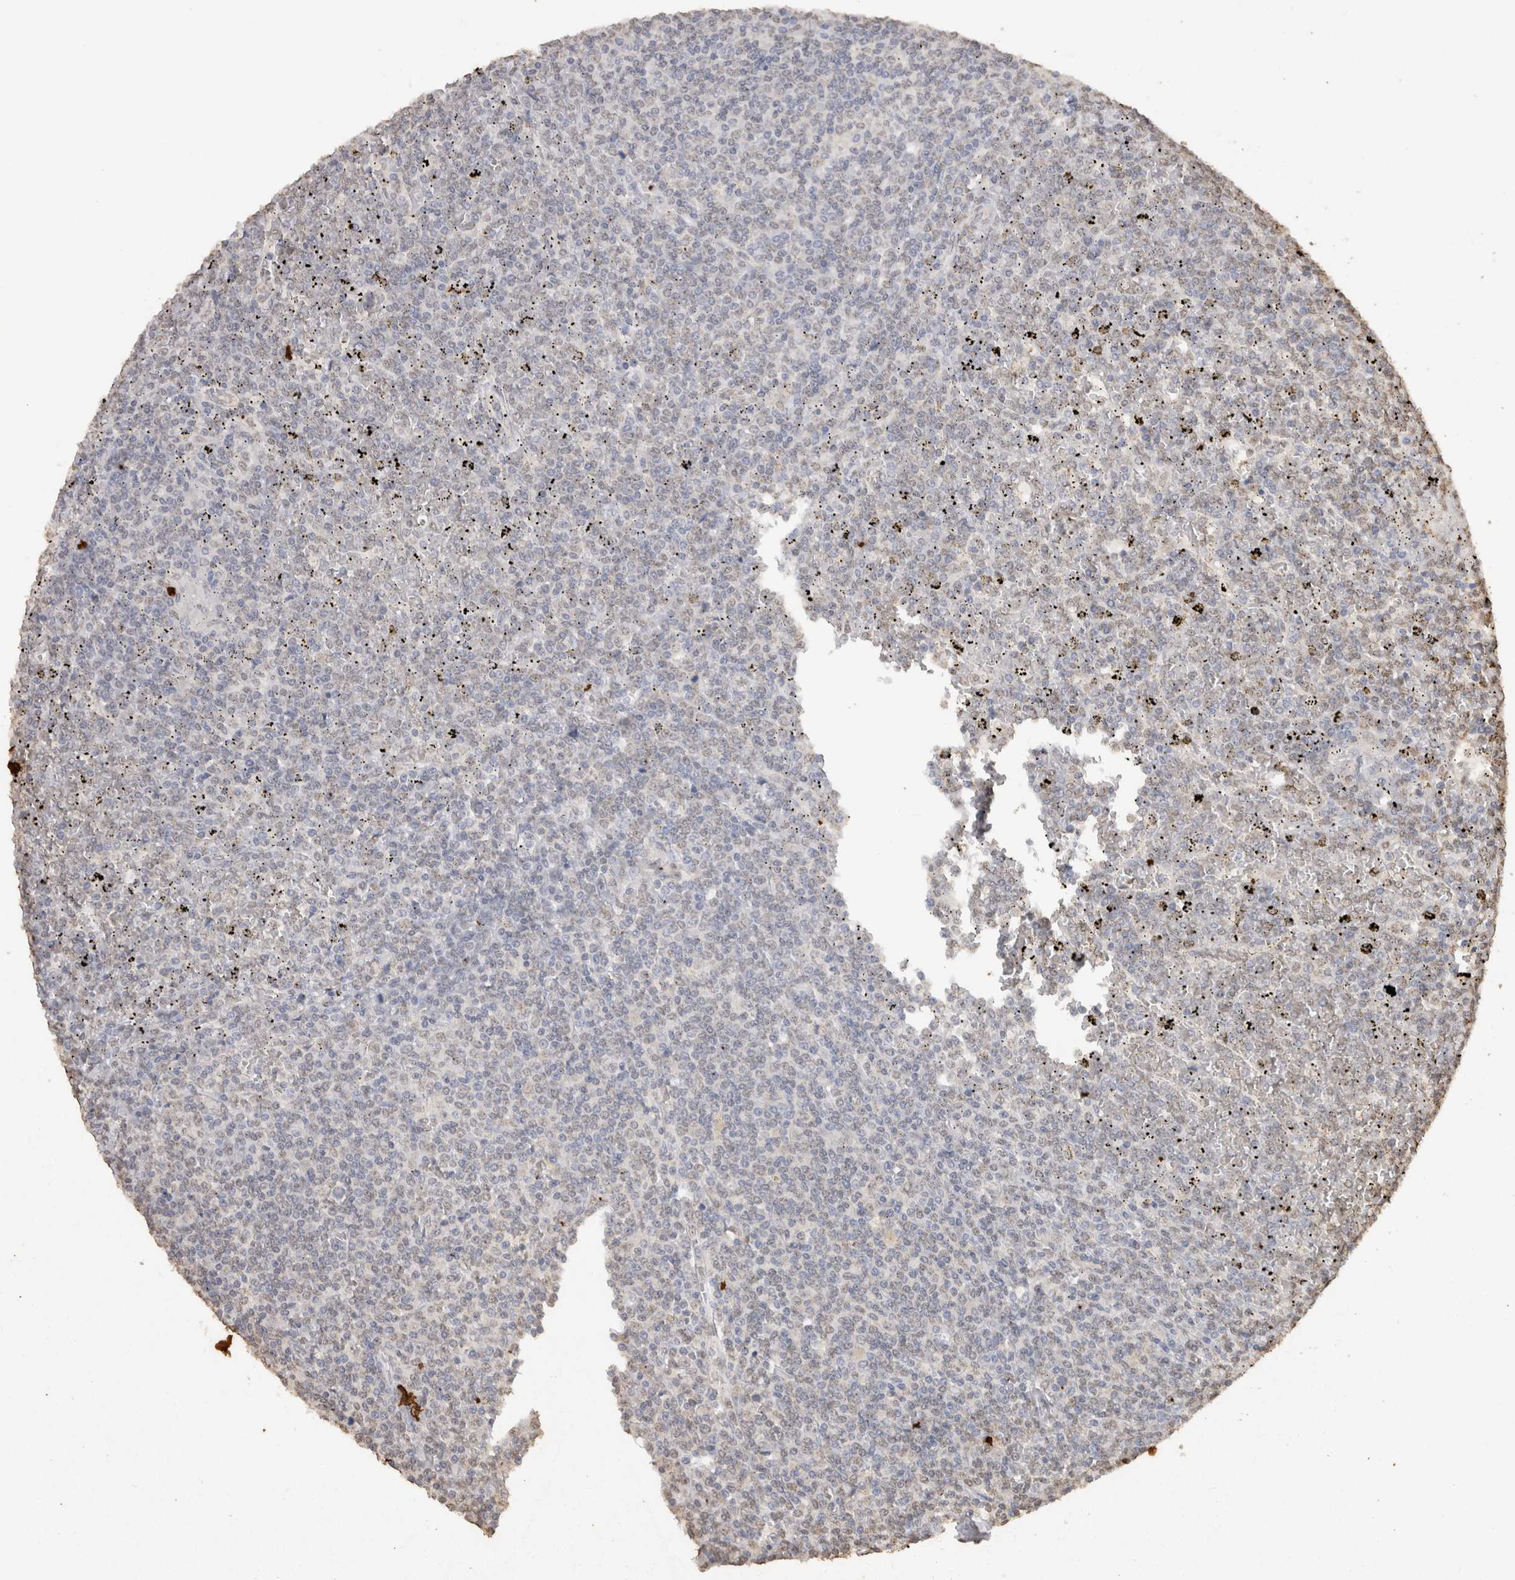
{"staining": {"intensity": "negative", "quantity": "none", "location": "none"}, "tissue": "lymphoma", "cell_type": "Tumor cells", "image_type": "cancer", "snomed": [{"axis": "morphology", "description": "Malignant lymphoma, non-Hodgkin's type, Low grade"}, {"axis": "topography", "description": "Spleen"}], "caption": "This is an IHC image of human low-grade malignant lymphoma, non-Hodgkin's type. There is no expression in tumor cells.", "gene": "HAND2", "patient": {"sex": "female", "age": 19}}